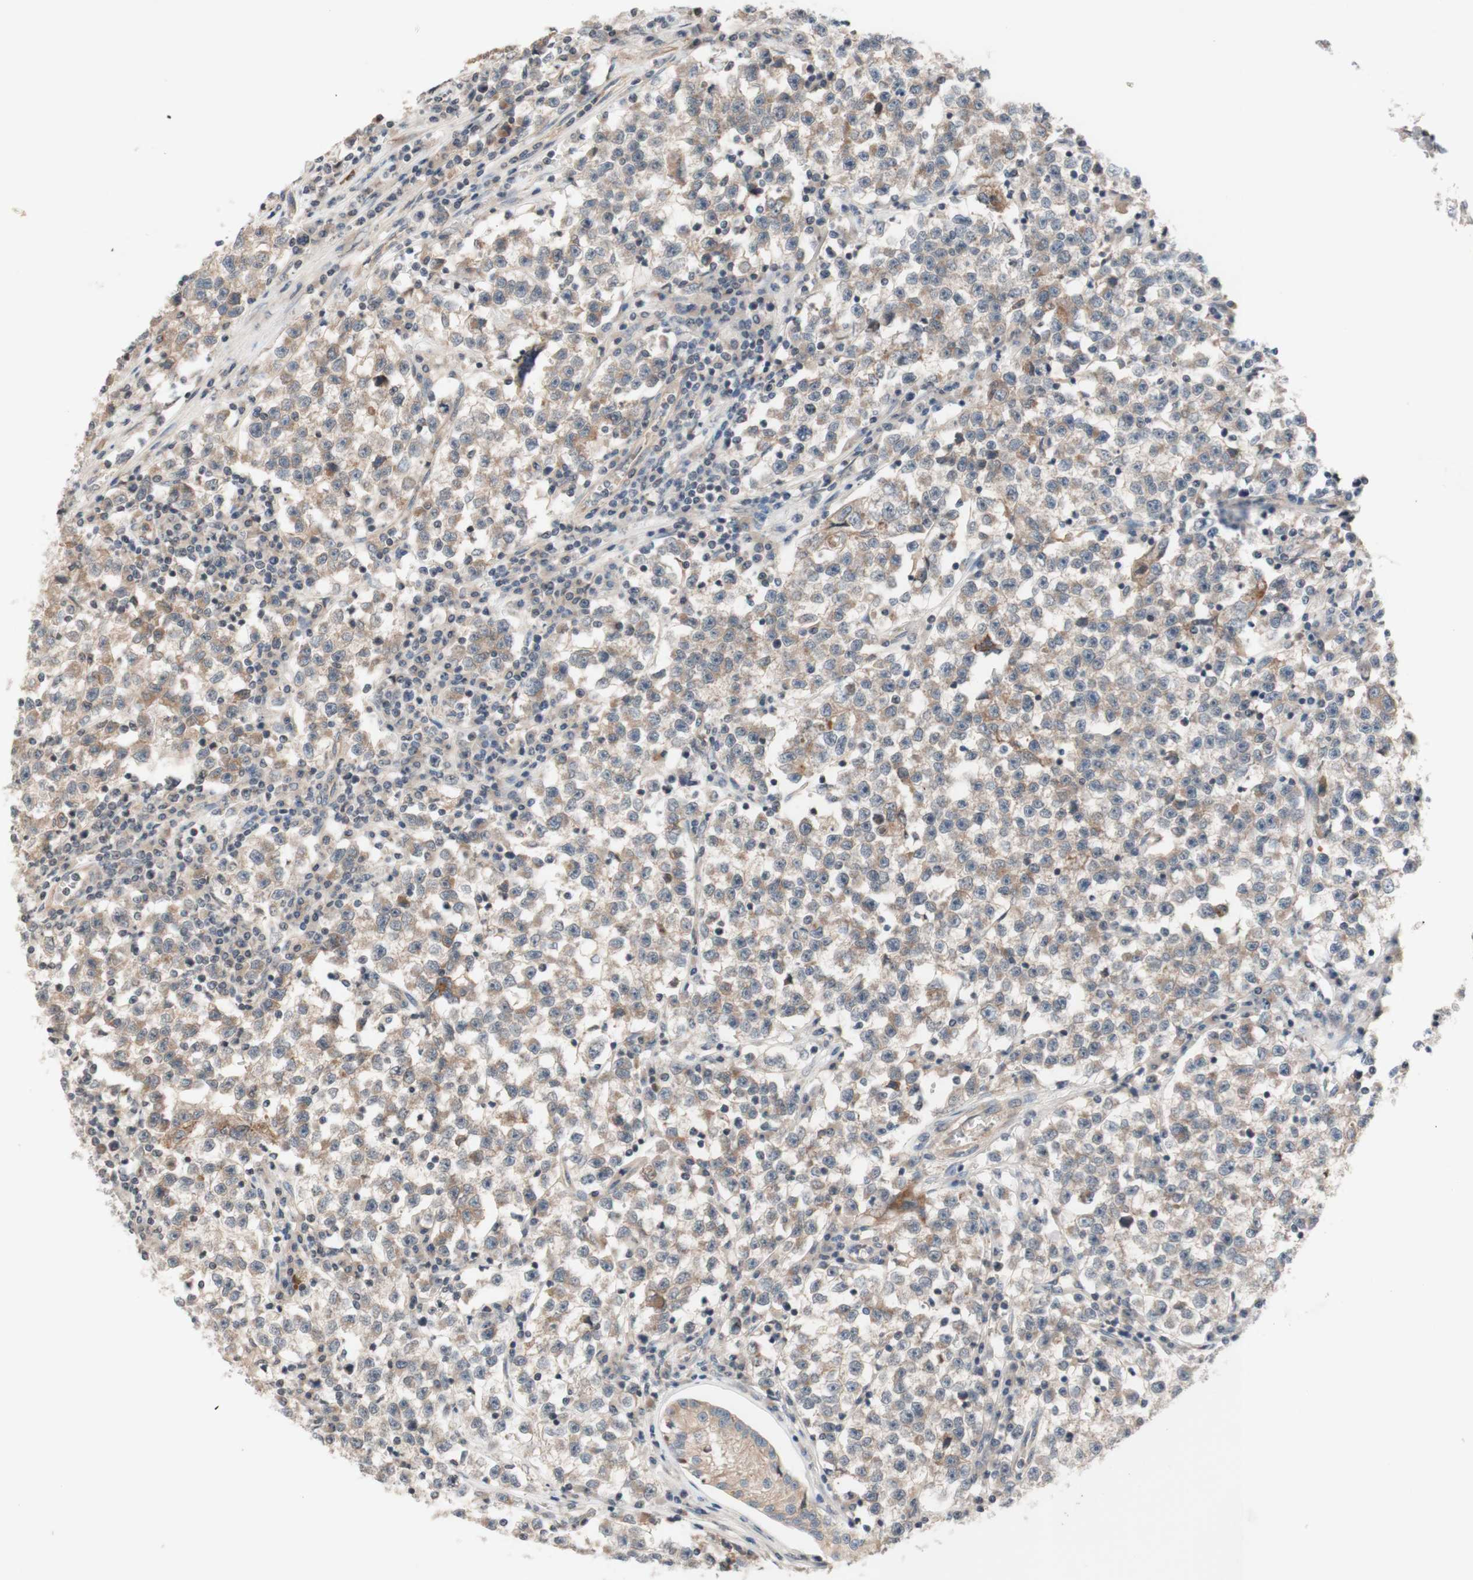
{"staining": {"intensity": "weak", "quantity": ">75%", "location": "cytoplasmic/membranous"}, "tissue": "testis cancer", "cell_type": "Tumor cells", "image_type": "cancer", "snomed": [{"axis": "morphology", "description": "Seminoma, NOS"}, {"axis": "topography", "description": "Testis"}], "caption": "Immunohistochemistry (DAB) staining of human testis seminoma reveals weak cytoplasmic/membranous protein expression in approximately >75% of tumor cells.", "gene": "CD55", "patient": {"sex": "male", "age": 22}}